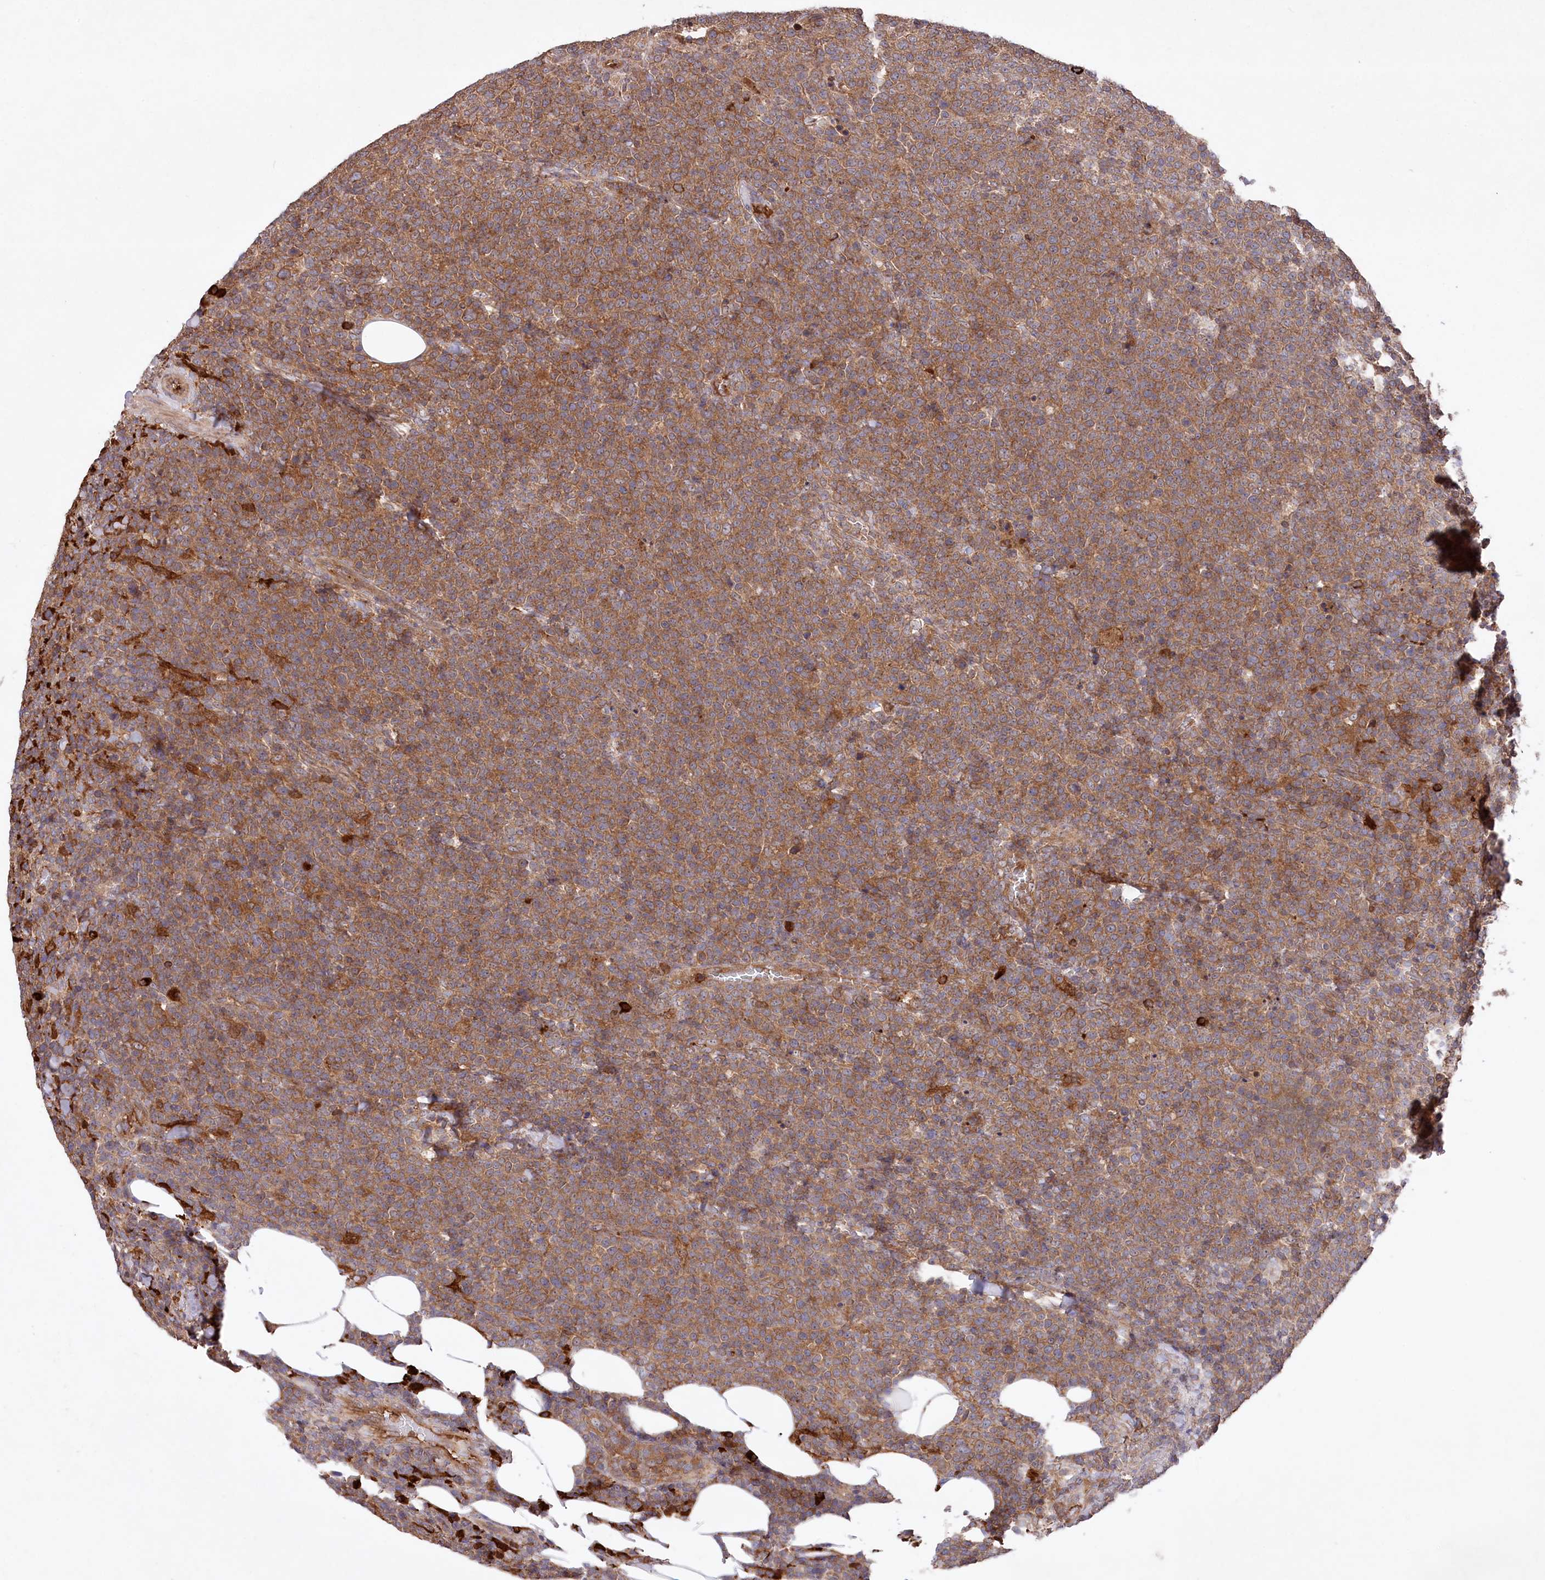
{"staining": {"intensity": "moderate", "quantity": ">75%", "location": "cytoplasmic/membranous"}, "tissue": "lymphoma", "cell_type": "Tumor cells", "image_type": "cancer", "snomed": [{"axis": "morphology", "description": "Malignant lymphoma, non-Hodgkin's type, High grade"}, {"axis": "topography", "description": "Lymph node"}], "caption": "Immunohistochemistry (IHC) (DAB (3,3'-diaminobenzidine)) staining of human lymphoma shows moderate cytoplasmic/membranous protein expression in about >75% of tumor cells.", "gene": "PPP1R21", "patient": {"sex": "male", "age": 61}}